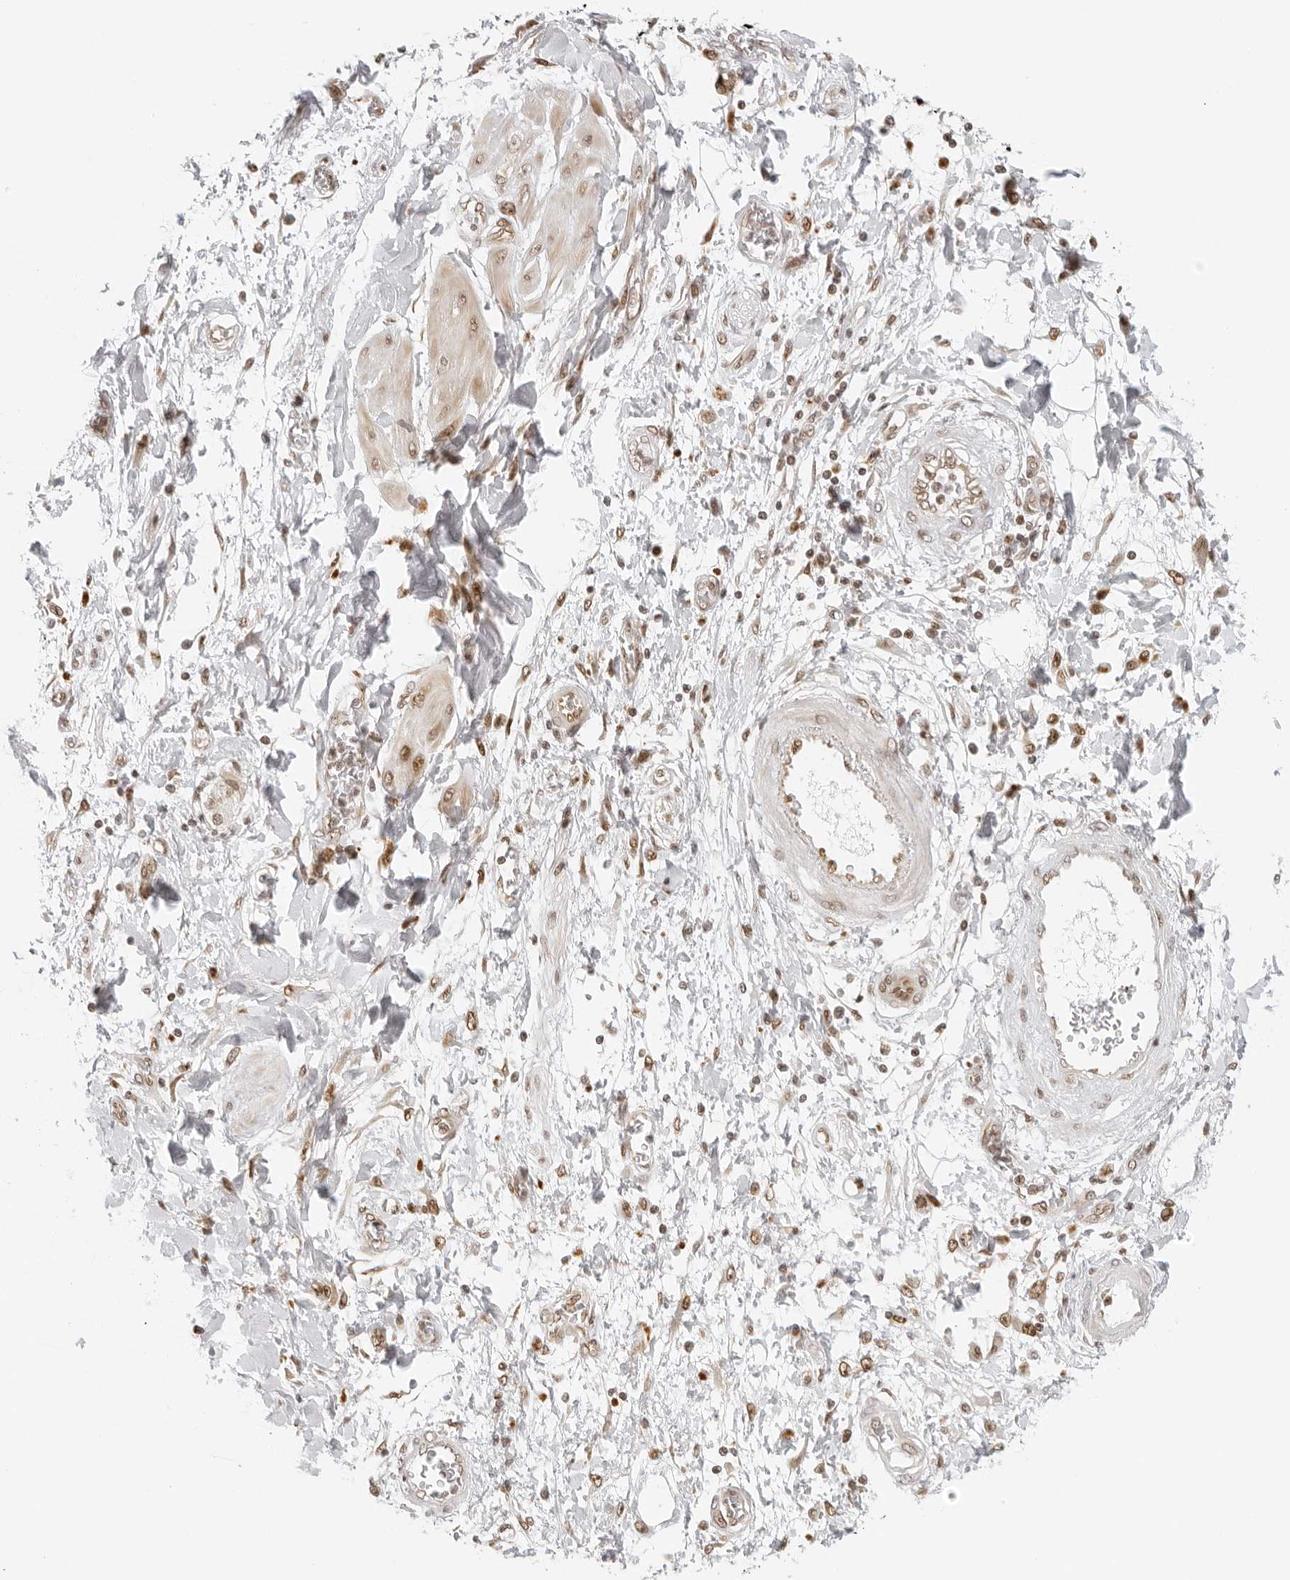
{"staining": {"intensity": "moderate", "quantity": ">75%", "location": "nuclear"}, "tissue": "pancreatic cancer", "cell_type": "Tumor cells", "image_type": "cancer", "snomed": [{"axis": "morphology", "description": "Adenocarcinoma, NOS"}, {"axis": "topography", "description": "Pancreas"}], "caption": "Protein expression analysis of pancreatic cancer demonstrates moderate nuclear positivity in approximately >75% of tumor cells.", "gene": "RCC1", "patient": {"sex": "female", "age": 70}}